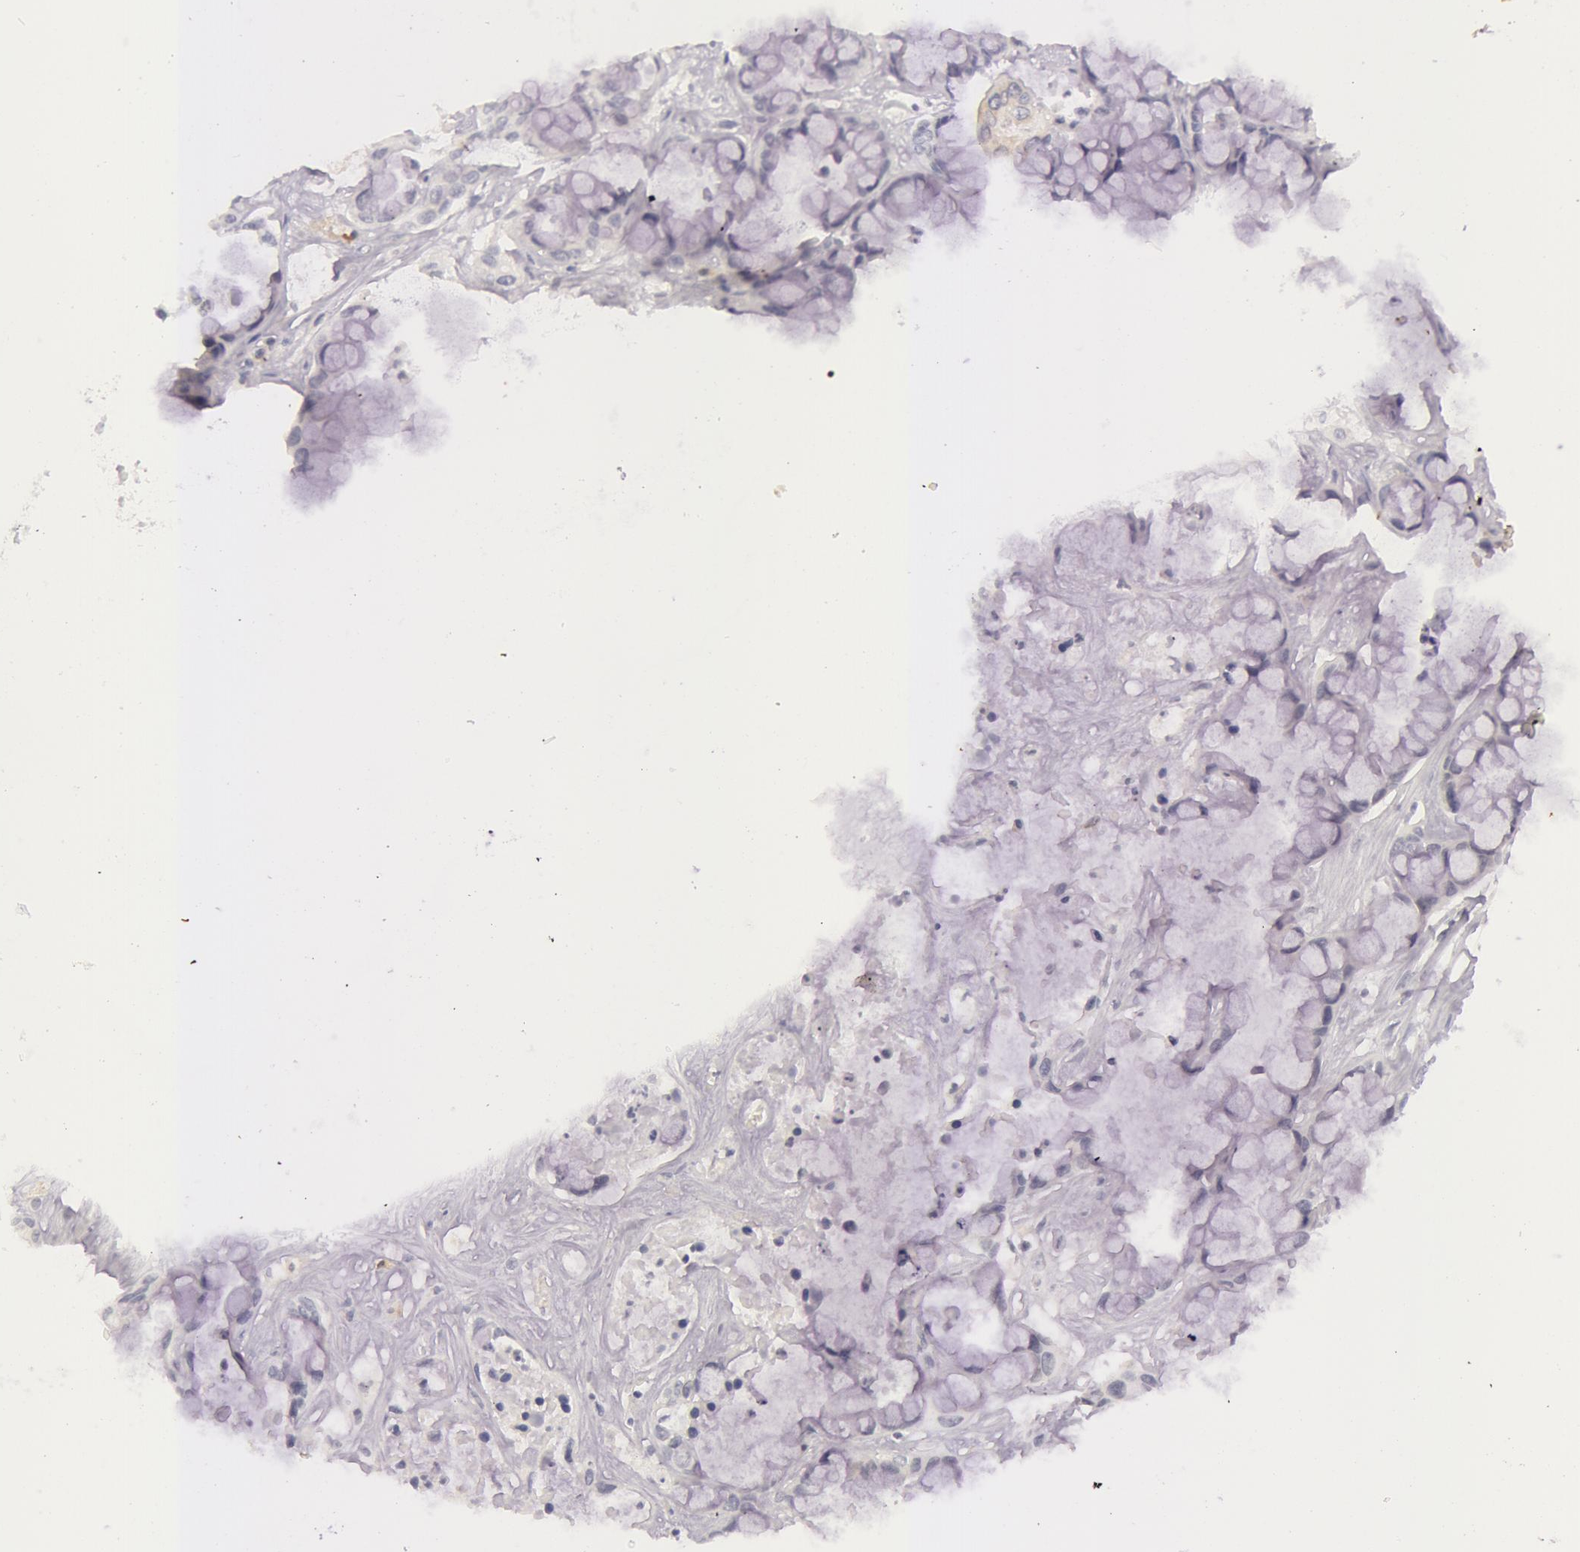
{"staining": {"intensity": "negative", "quantity": "none", "location": "none"}, "tissue": "liver cancer", "cell_type": "Tumor cells", "image_type": "cancer", "snomed": [{"axis": "morphology", "description": "Cholangiocarcinoma"}, {"axis": "topography", "description": "Liver"}], "caption": "The micrograph shows no staining of tumor cells in liver cholangiocarcinoma.", "gene": "RBMY1F", "patient": {"sex": "female", "age": 65}}